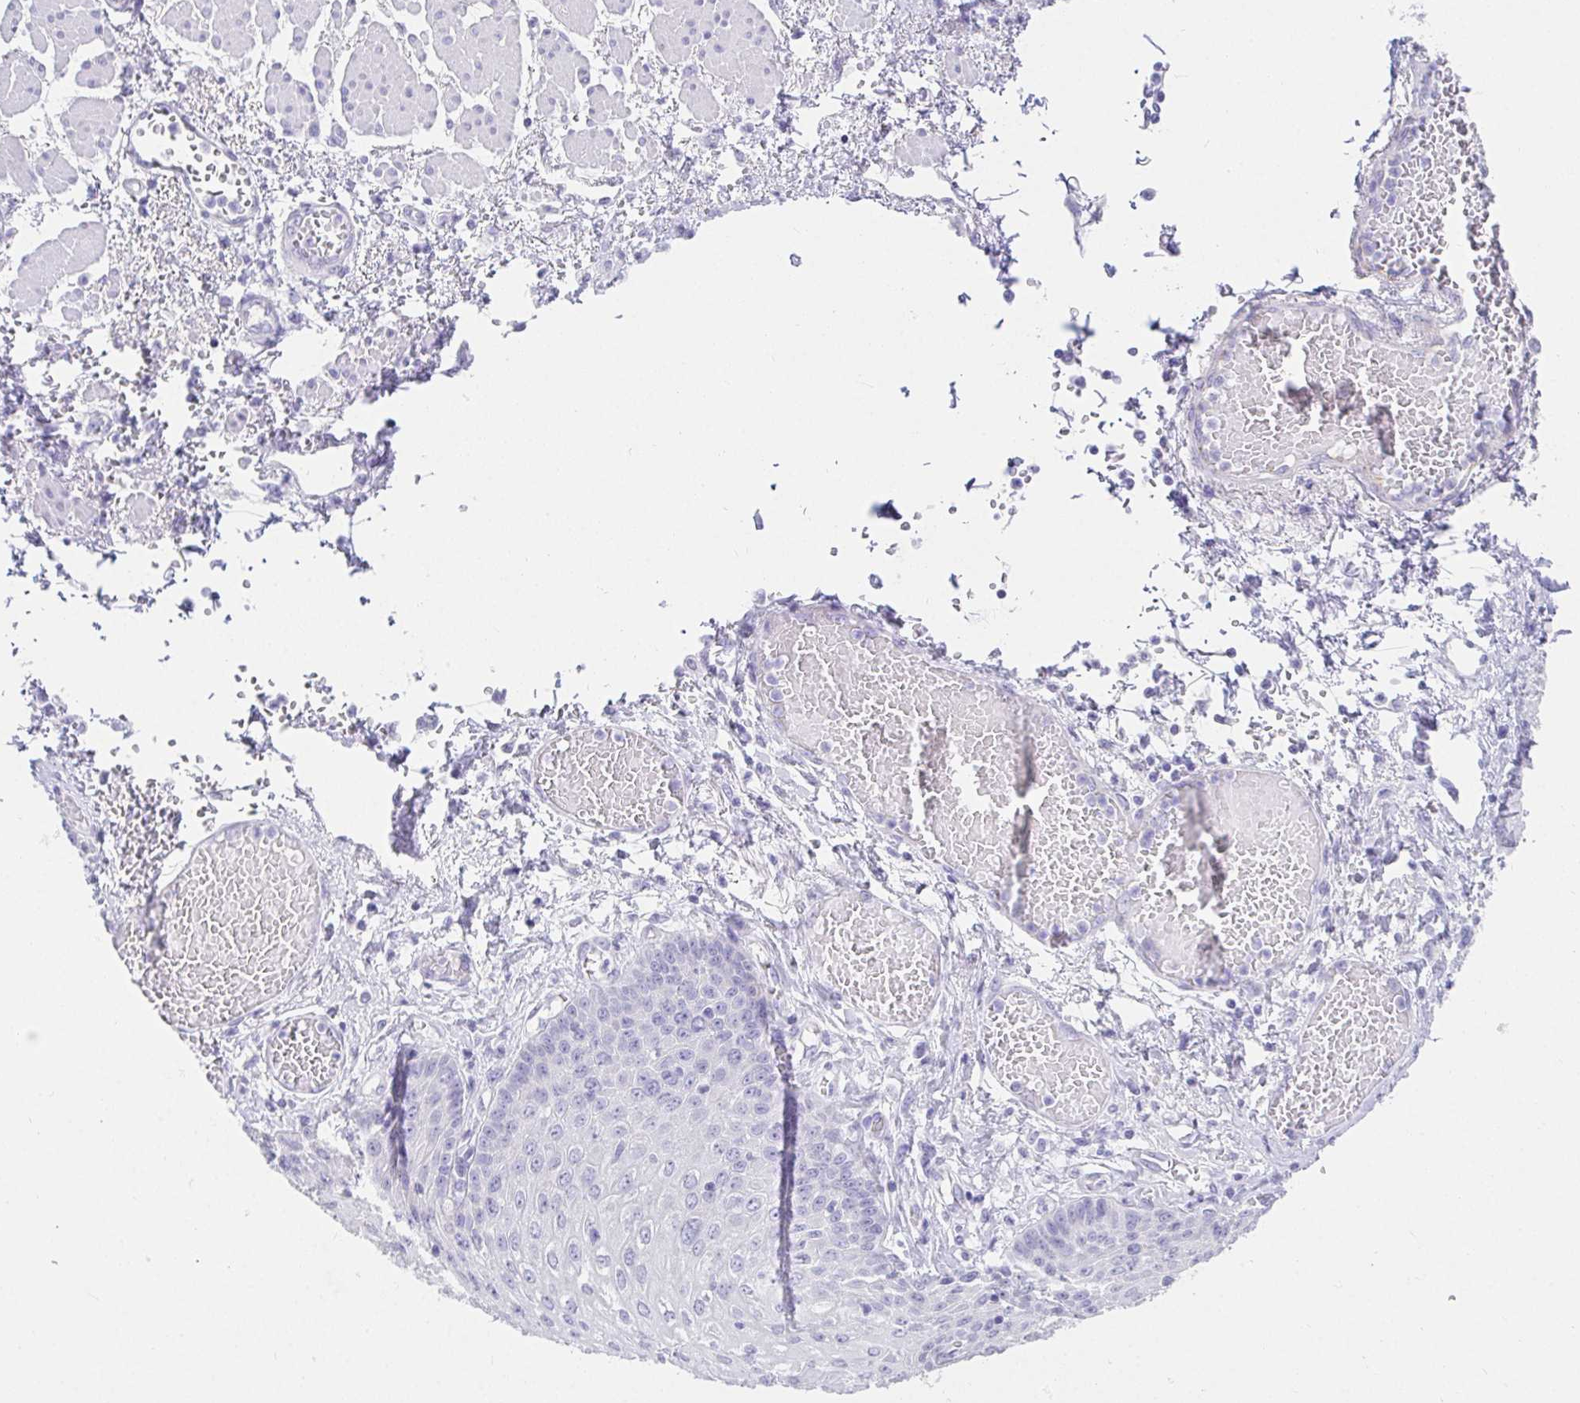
{"staining": {"intensity": "negative", "quantity": "none", "location": "none"}, "tissue": "esophagus", "cell_type": "Squamous epithelial cells", "image_type": "normal", "snomed": [{"axis": "morphology", "description": "Normal tissue, NOS"}, {"axis": "morphology", "description": "Adenocarcinoma, NOS"}, {"axis": "topography", "description": "Esophagus"}], "caption": "Micrograph shows no significant protein positivity in squamous epithelial cells of unremarkable esophagus.", "gene": "VGLL1", "patient": {"sex": "male", "age": 81}}